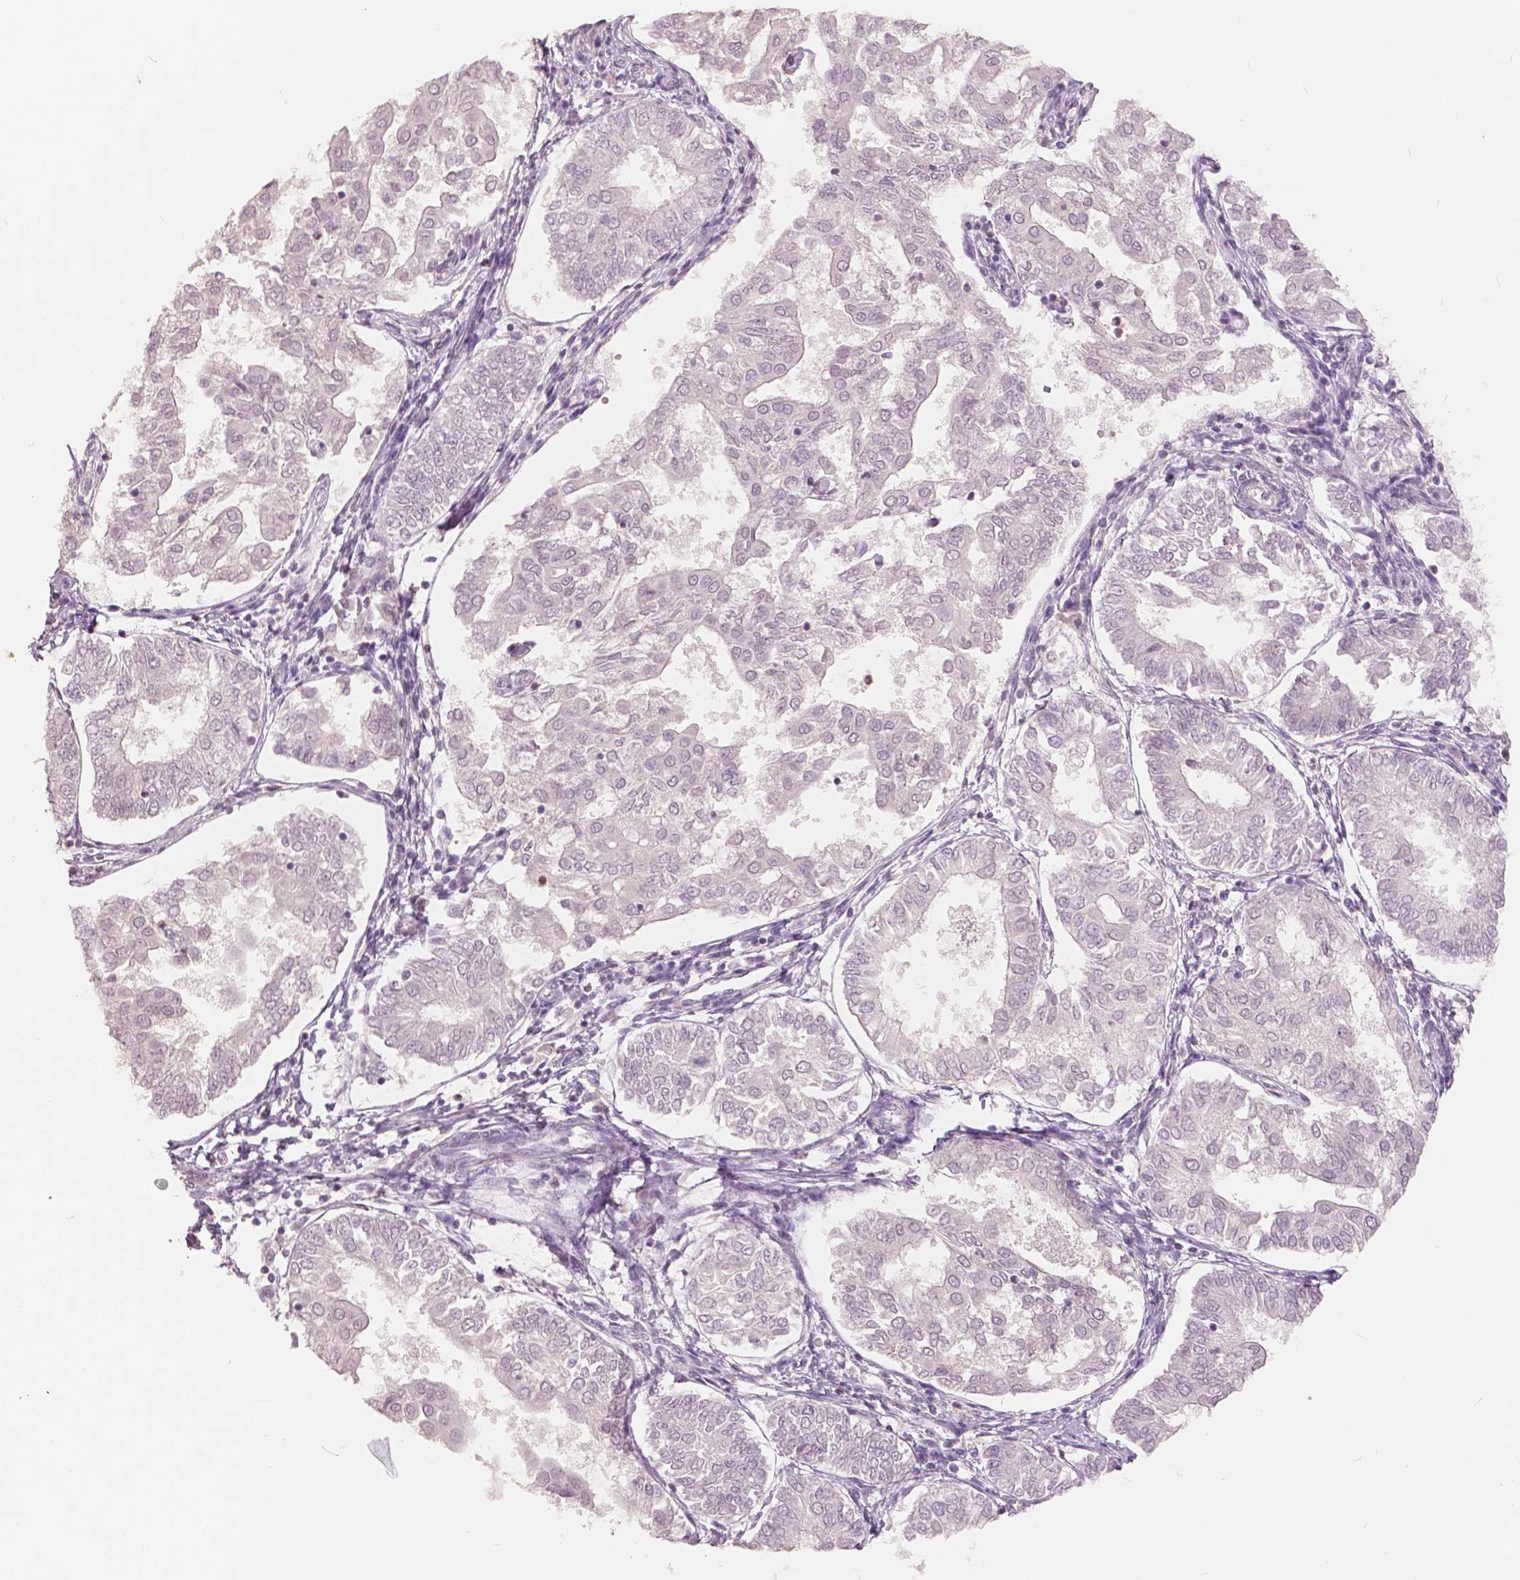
{"staining": {"intensity": "negative", "quantity": "none", "location": "none"}, "tissue": "endometrial cancer", "cell_type": "Tumor cells", "image_type": "cancer", "snomed": [{"axis": "morphology", "description": "Adenocarcinoma, NOS"}, {"axis": "topography", "description": "Endometrium"}], "caption": "DAB immunohistochemical staining of adenocarcinoma (endometrial) shows no significant expression in tumor cells.", "gene": "NANOG", "patient": {"sex": "female", "age": 68}}